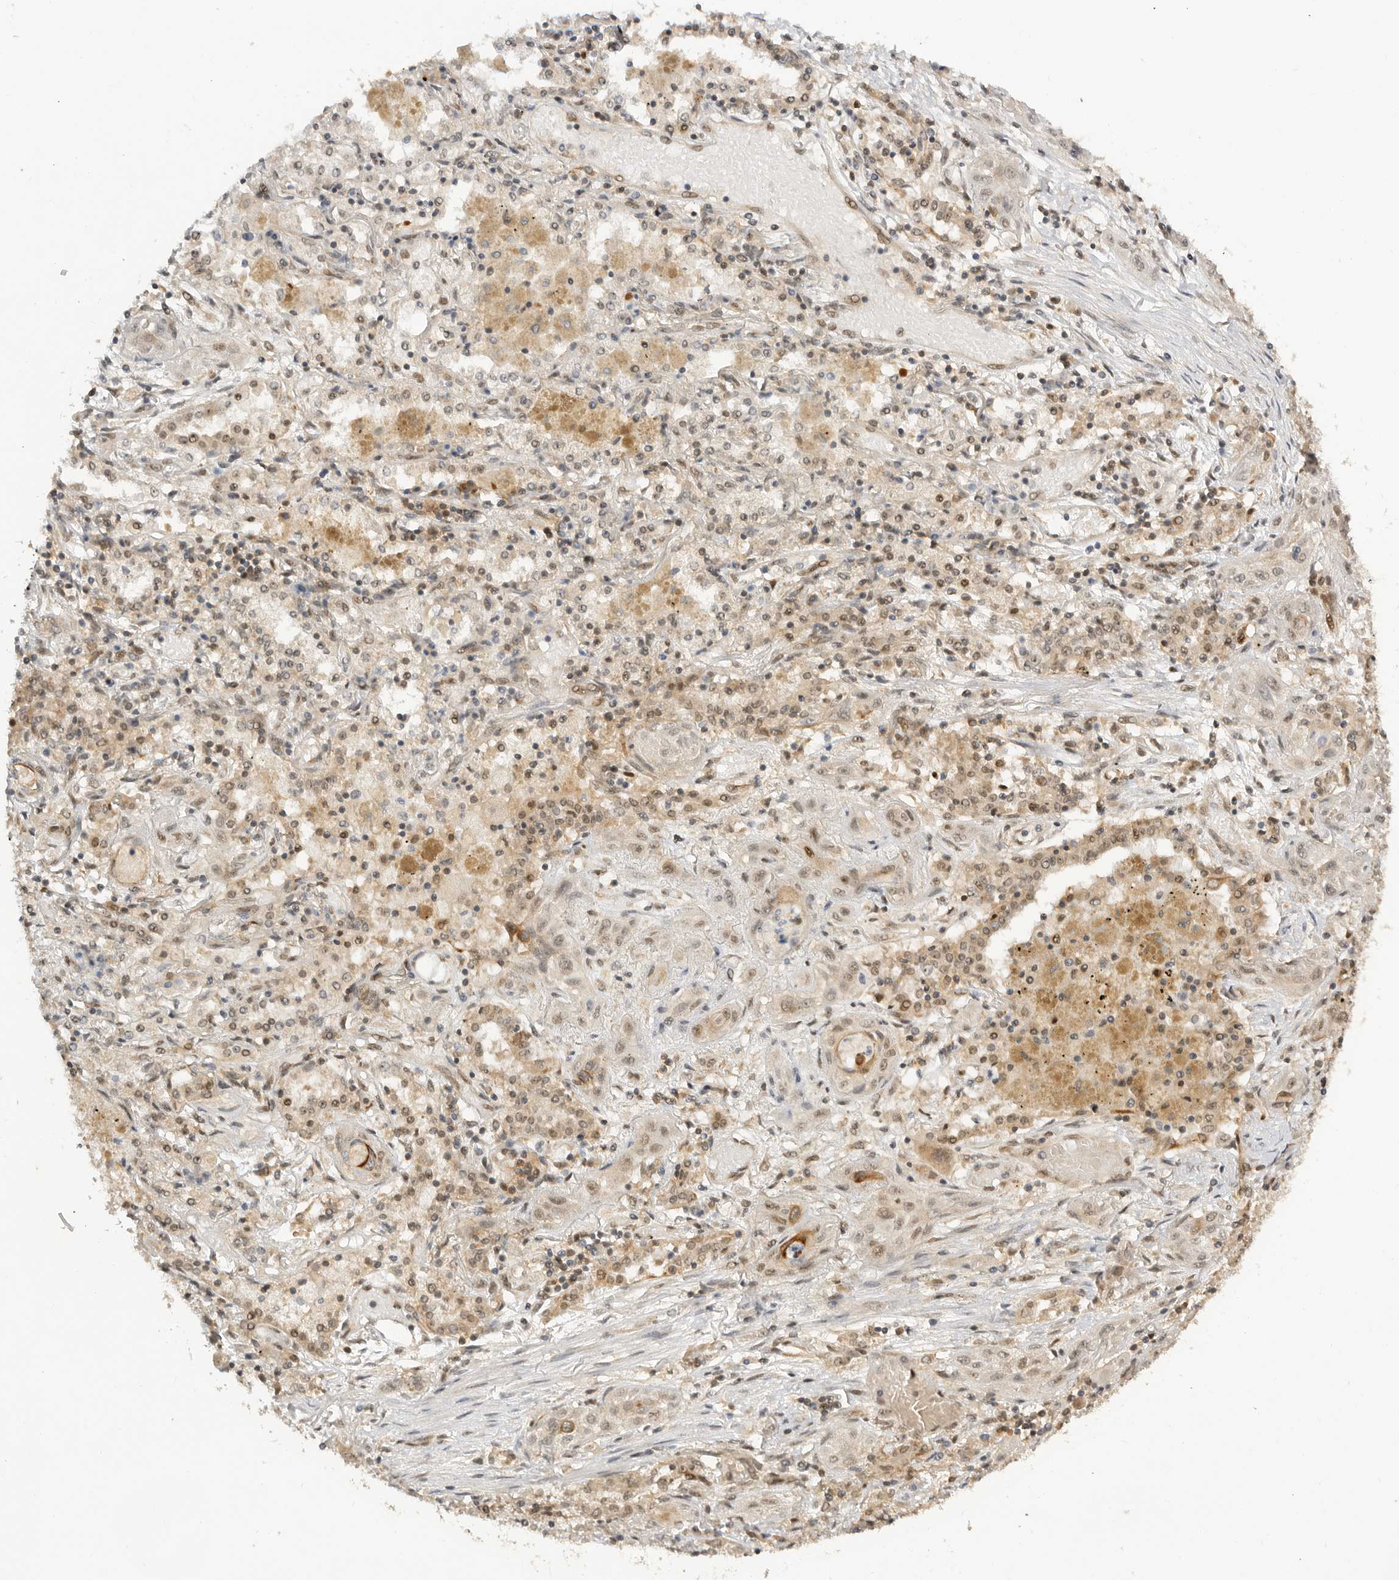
{"staining": {"intensity": "negative", "quantity": "none", "location": "none"}, "tissue": "lung cancer", "cell_type": "Tumor cells", "image_type": "cancer", "snomed": [{"axis": "morphology", "description": "Squamous cell carcinoma, NOS"}, {"axis": "topography", "description": "Lung"}], "caption": "Human lung cancer (squamous cell carcinoma) stained for a protein using IHC shows no expression in tumor cells.", "gene": "ALKAL1", "patient": {"sex": "female", "age": 47}}